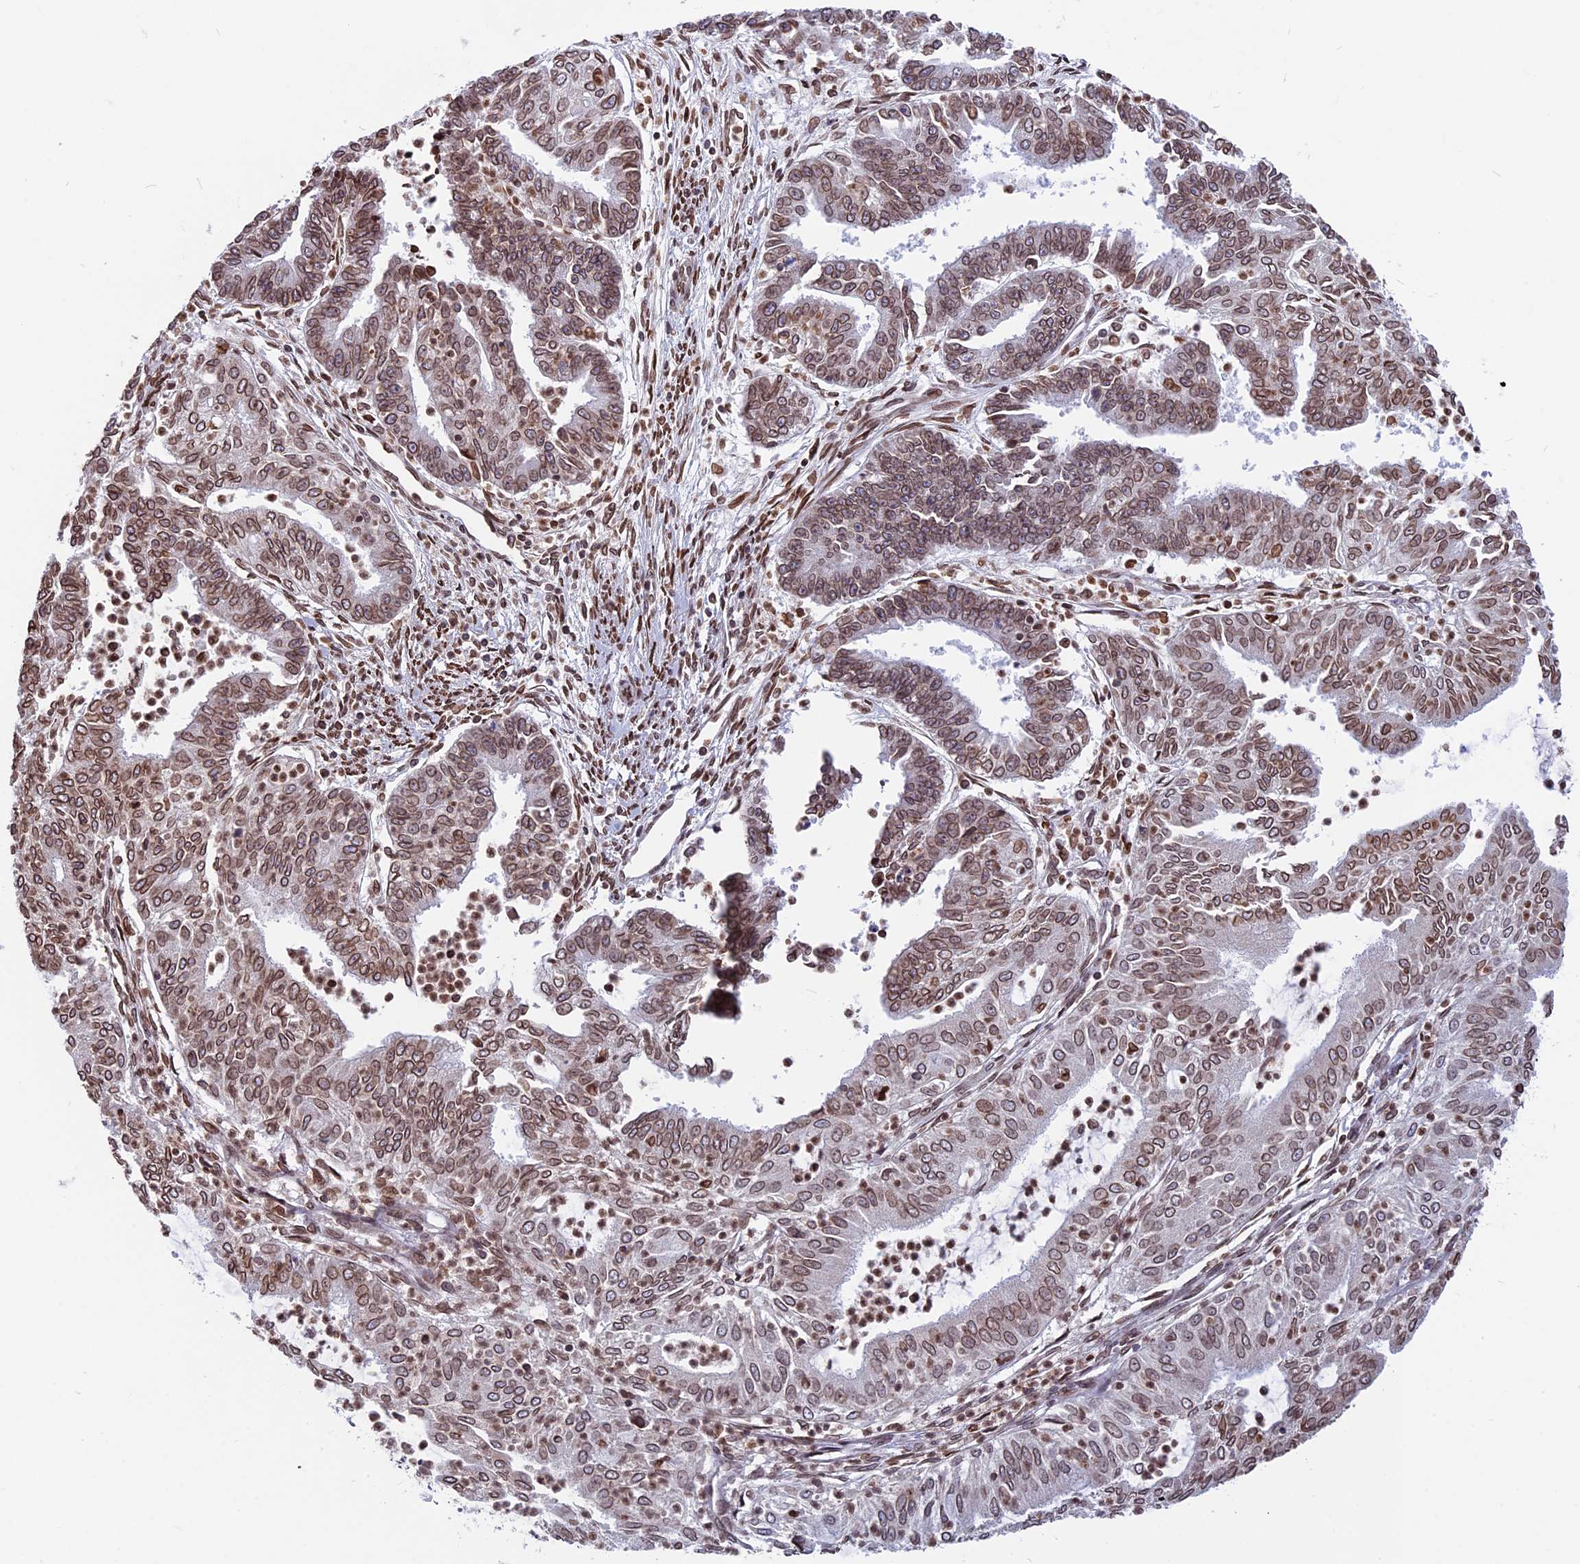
{"staining": {"intensity": "moderate", "quantity": ">75%", "location": "cytoplasmic/membranous,nuclear"}, "tissue": "endometrial cancer", "cell_type": "Tumor cells", "image_type": "cancer", "snomed": [{"axis": "morphology", "description": "Adenocarcinoma, NOS"}, {"axis": "topography", "description": "Endometrium"}], "caption": "Approximately >75% of tumor cells in adenocarcinoma (endometrial) show moderate cytoplasmic/membranous and nuclear protein staining as visualized by brown immunohistochemical staining.", "gene": "PTCHD4", "patient": {"sex": "female", "age": 73}}